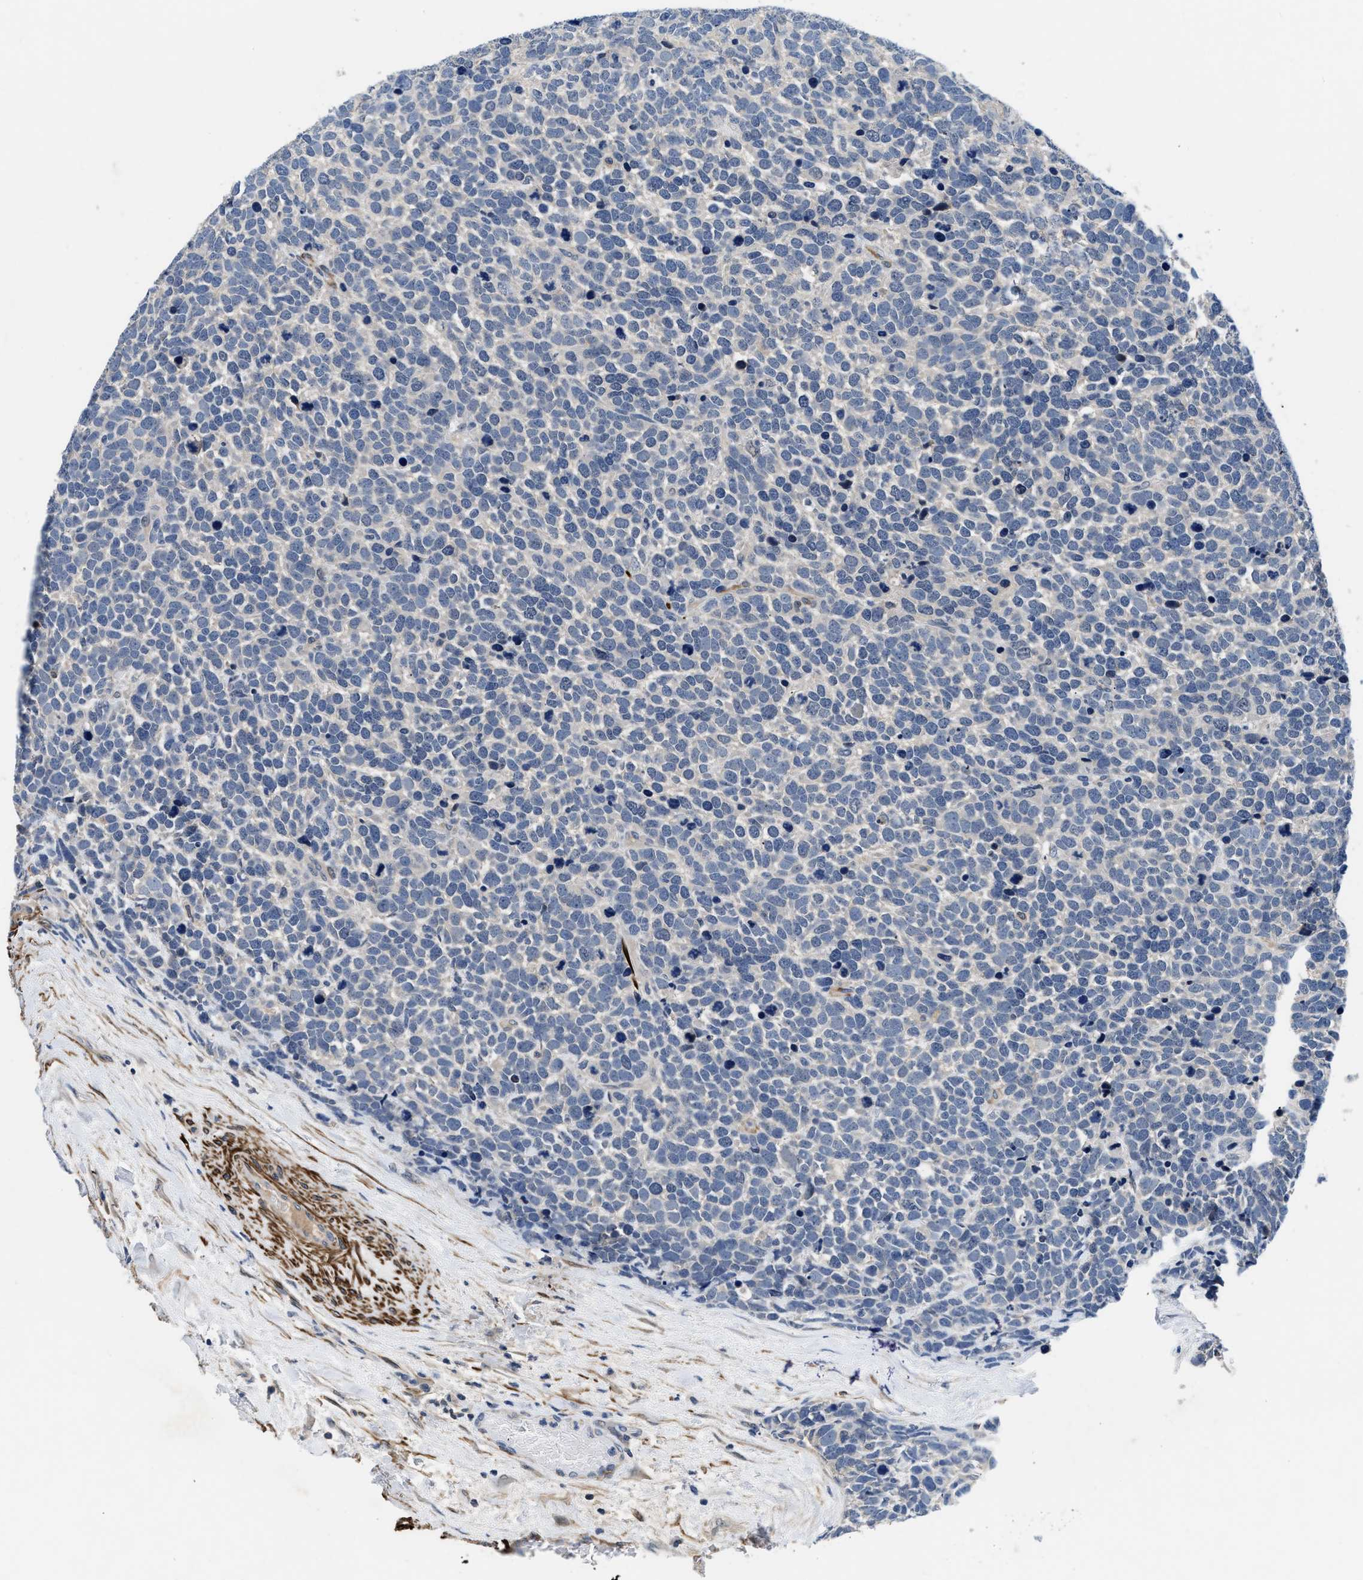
{"staining": {"intensity": "negative", "quantity": "none", "location": "none"}, "tissue": "urothelial cancer", "cell_type": "Tumor cells", "image_type": "cancer", "snomed": [{"axis": "morphology", "description": "Urothelial carcinoma, High grade"}, {"axis": "topography", "description": "Urinary bladder"}], "caption": "High power microscopy photomicrograph of an immunohistochemistry (IHC) image of urothelial cancer, revealing no significant expression in tumor cells.", "gene": "LANCL2", "patient": {"sex": "female", "age": 82}}